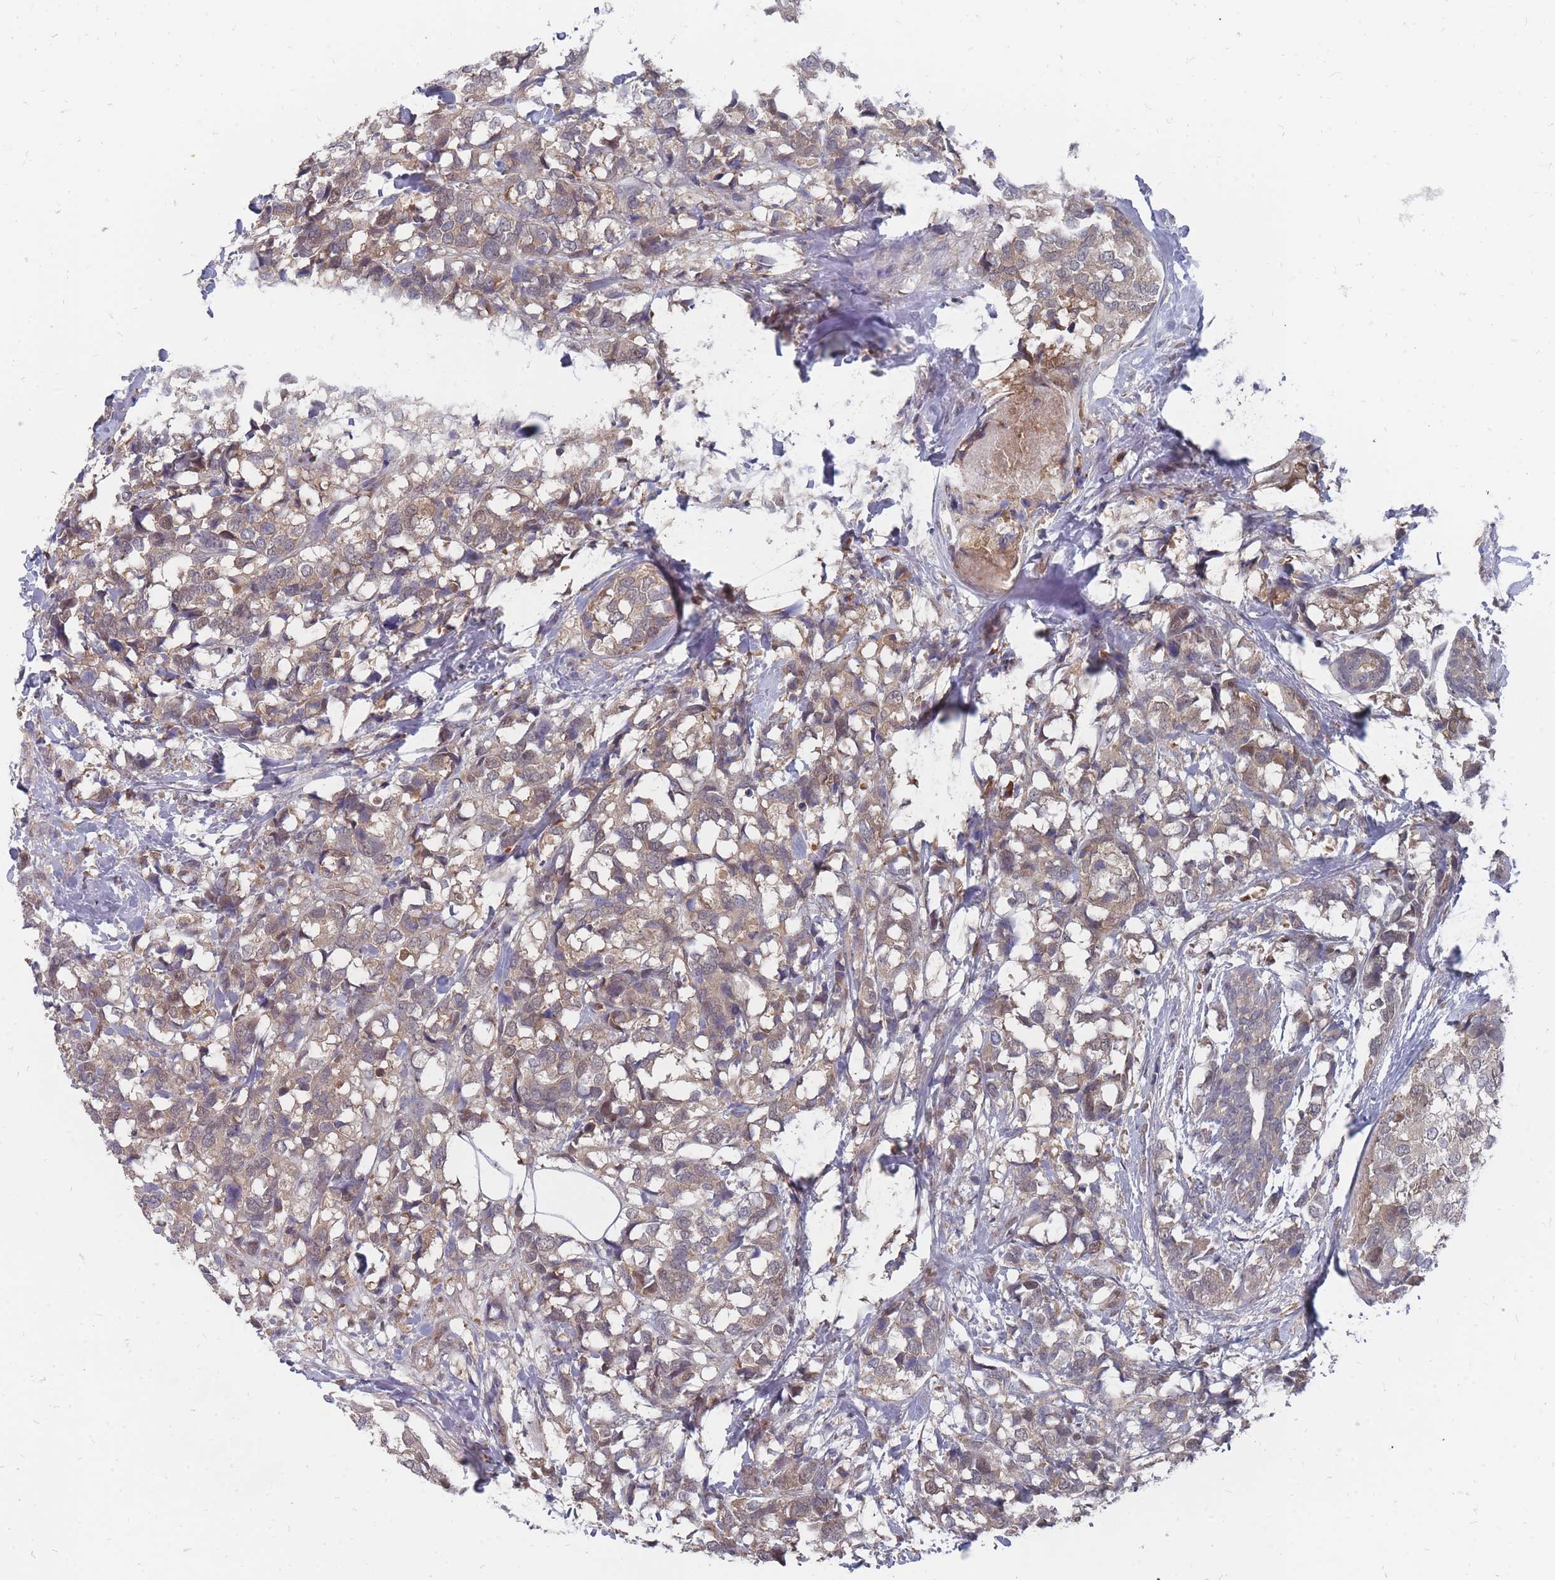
{"staining": {"intensity": "weak", "quantity": "25%-75%", "location": "cytoplasmic/membranous,nuclear"}, "tissue": "breast cancer", "cell_type": "Tumor cells", "image_type": "cancer", "snomed": [{"axis": "morphology", "description": "Lobular carcinoma"}, {"axis": "topography", "description": "Breast"}], "caption": "Breast cancer (lobular carcinoma) stained for a protein (brown) demonstrates weak cytoplasmic/membranous and nuclear positive positivity in approximately 25%-75% of tumor cells.", "gene": "NKD1", "patient": {"sex": "female", "age": 59}}